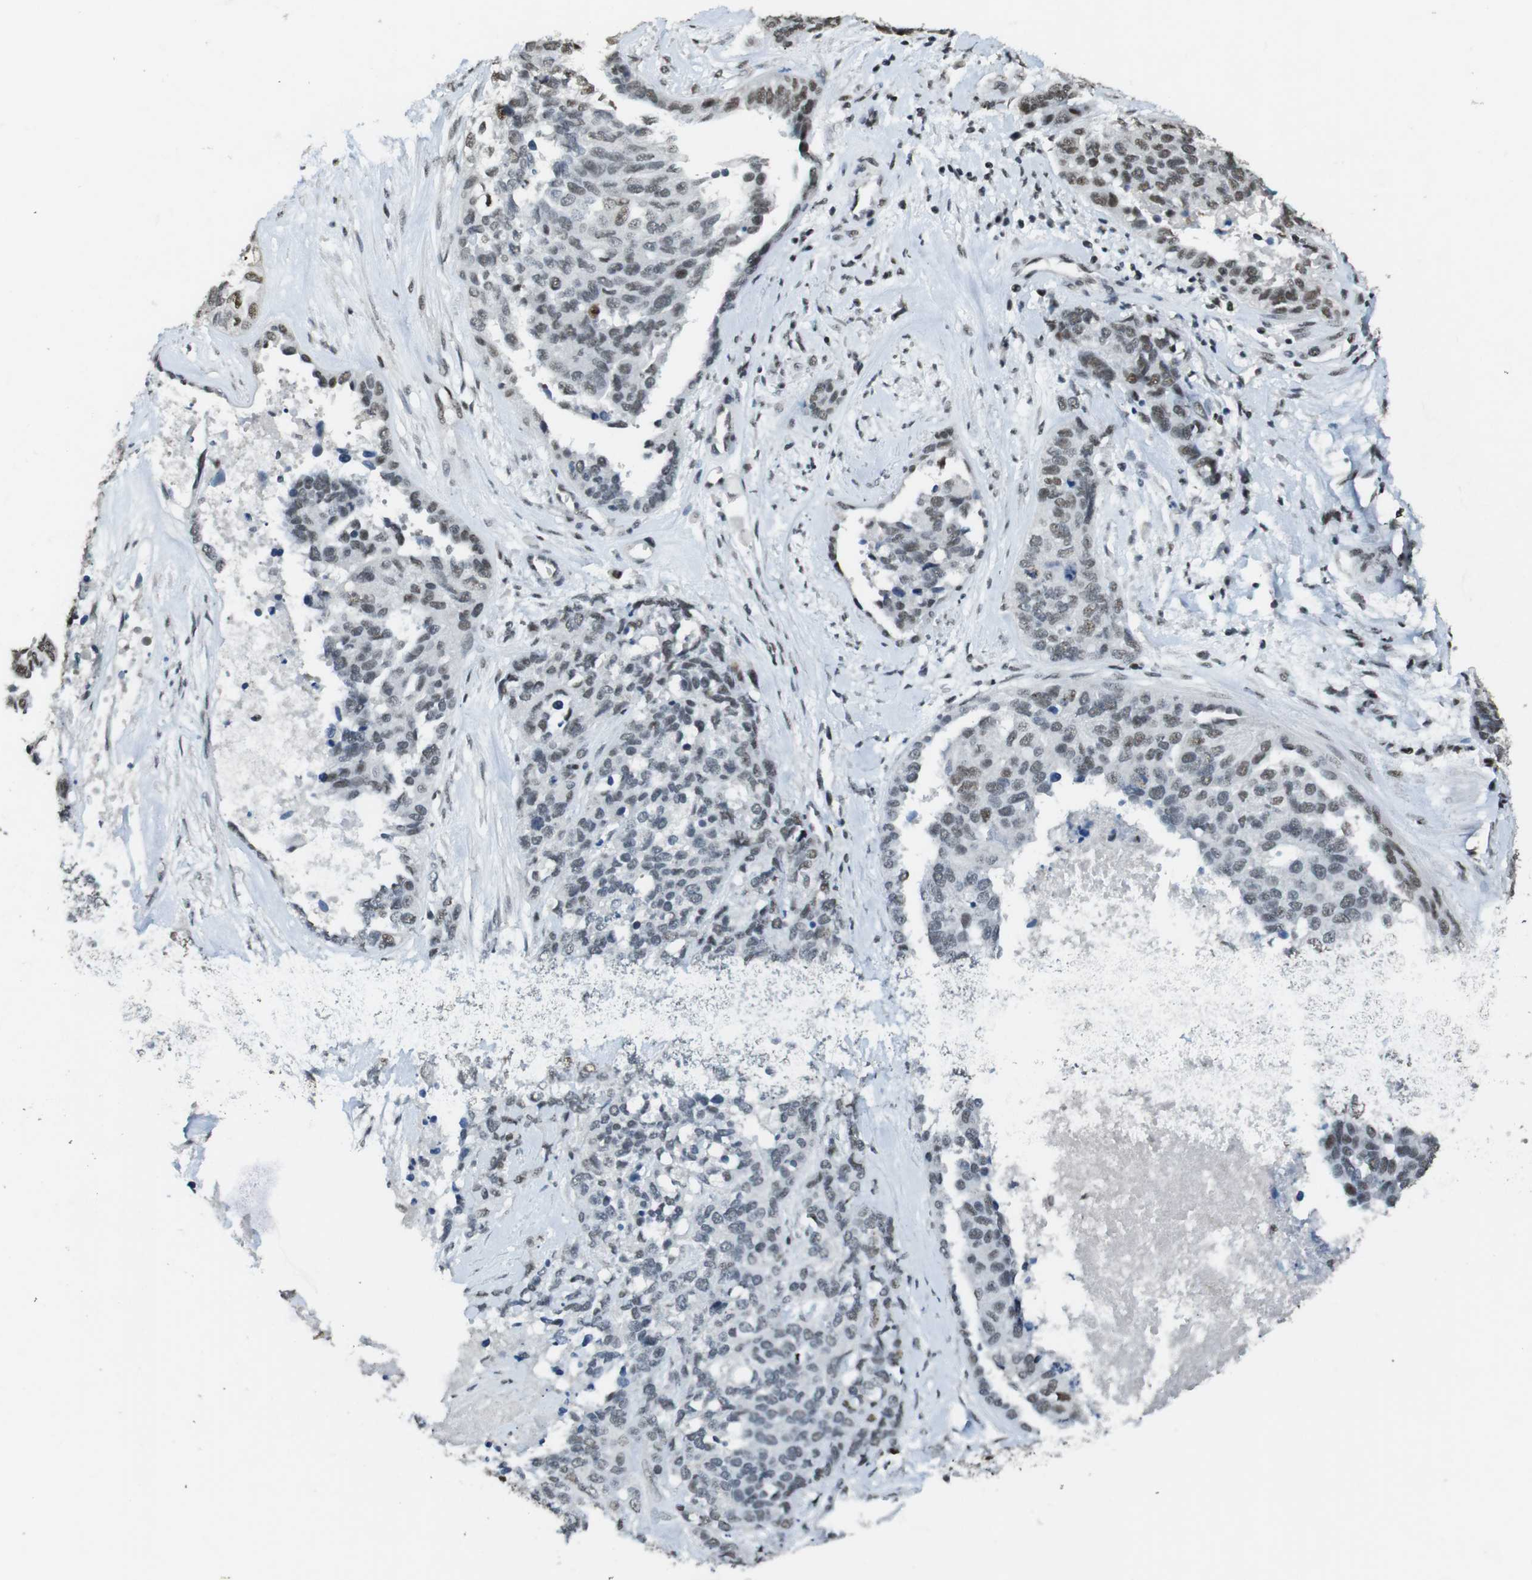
{"staining": {"intensity": "weak", "quantity": "25%-75%", "location": "nuclear"}, "tissue": "ovarian cancer", "cell_type": "Tumor cells", "image_type": "cancer", "snomed": [{"axis": "morphology", "description": "Cystadenocarcinoma, serous, NOS"}, {"axis": "topography", "description": "Ovary"}], "caption": "Tumor cells show low levels of weak nuclear positivity in approximately 25%-75% of cells in ovarian cancer. (Brightfield microscopy of DAB IHC at high magnification).", "gene": "CSNK2B", "patient": {"sex": "female", "age": 44}}